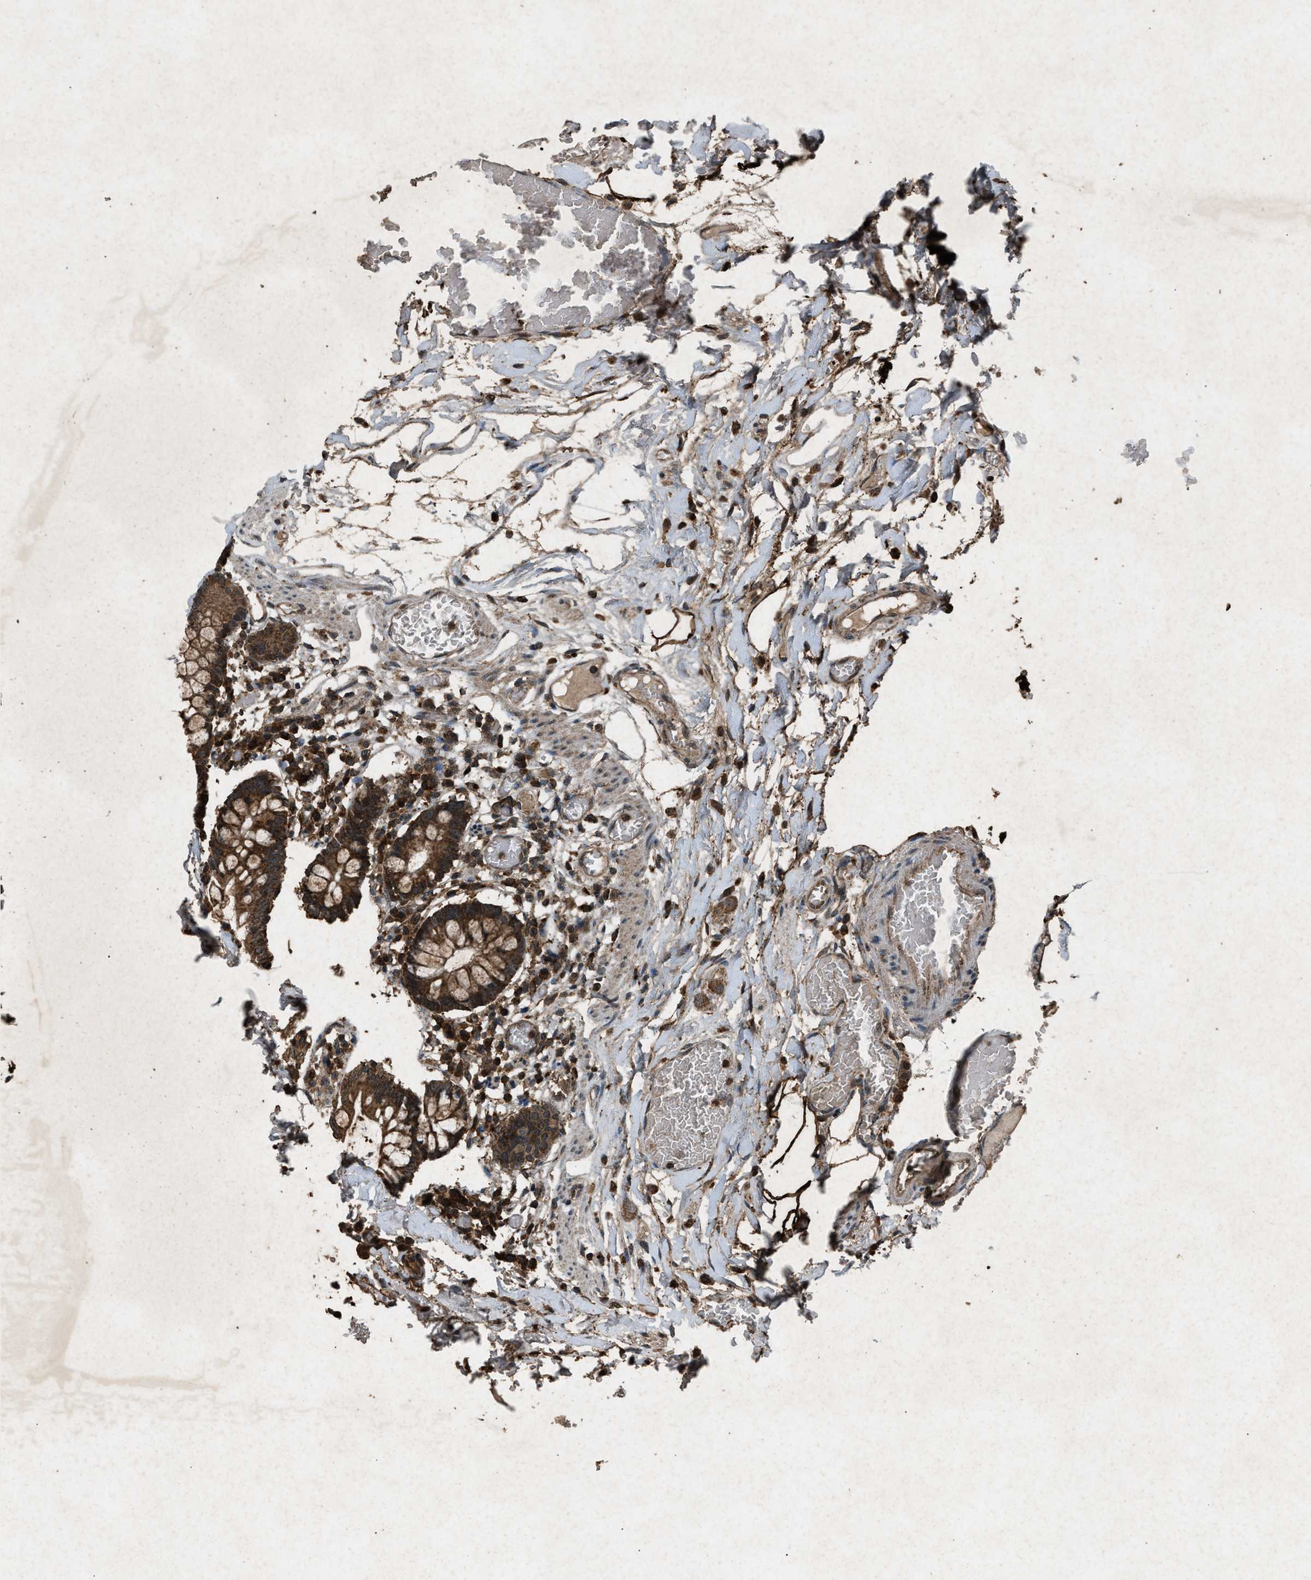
{"staining": {"intensity": "strong", "quantity": ">75%", "location": "cytoplasmic/membranous"}, "tissue": "small intestine", "cell_type": "Glandular cells", "image_type": "normal", "snomed": [{"axis": "morphology", "description": "Normal tissue, NOS"}, {"axis": "topography", "description": "Small intestine"}], "caption": "A micrograph of human small intestine stained for a protein demonstrates strong cytoplasmic/membranous brown staining in glandular cells. (brown staining indicates protein expression, while blue staining denotes nuclei).", "gene": "OAS1", "patient": {"sex": "female", "age": 61}}